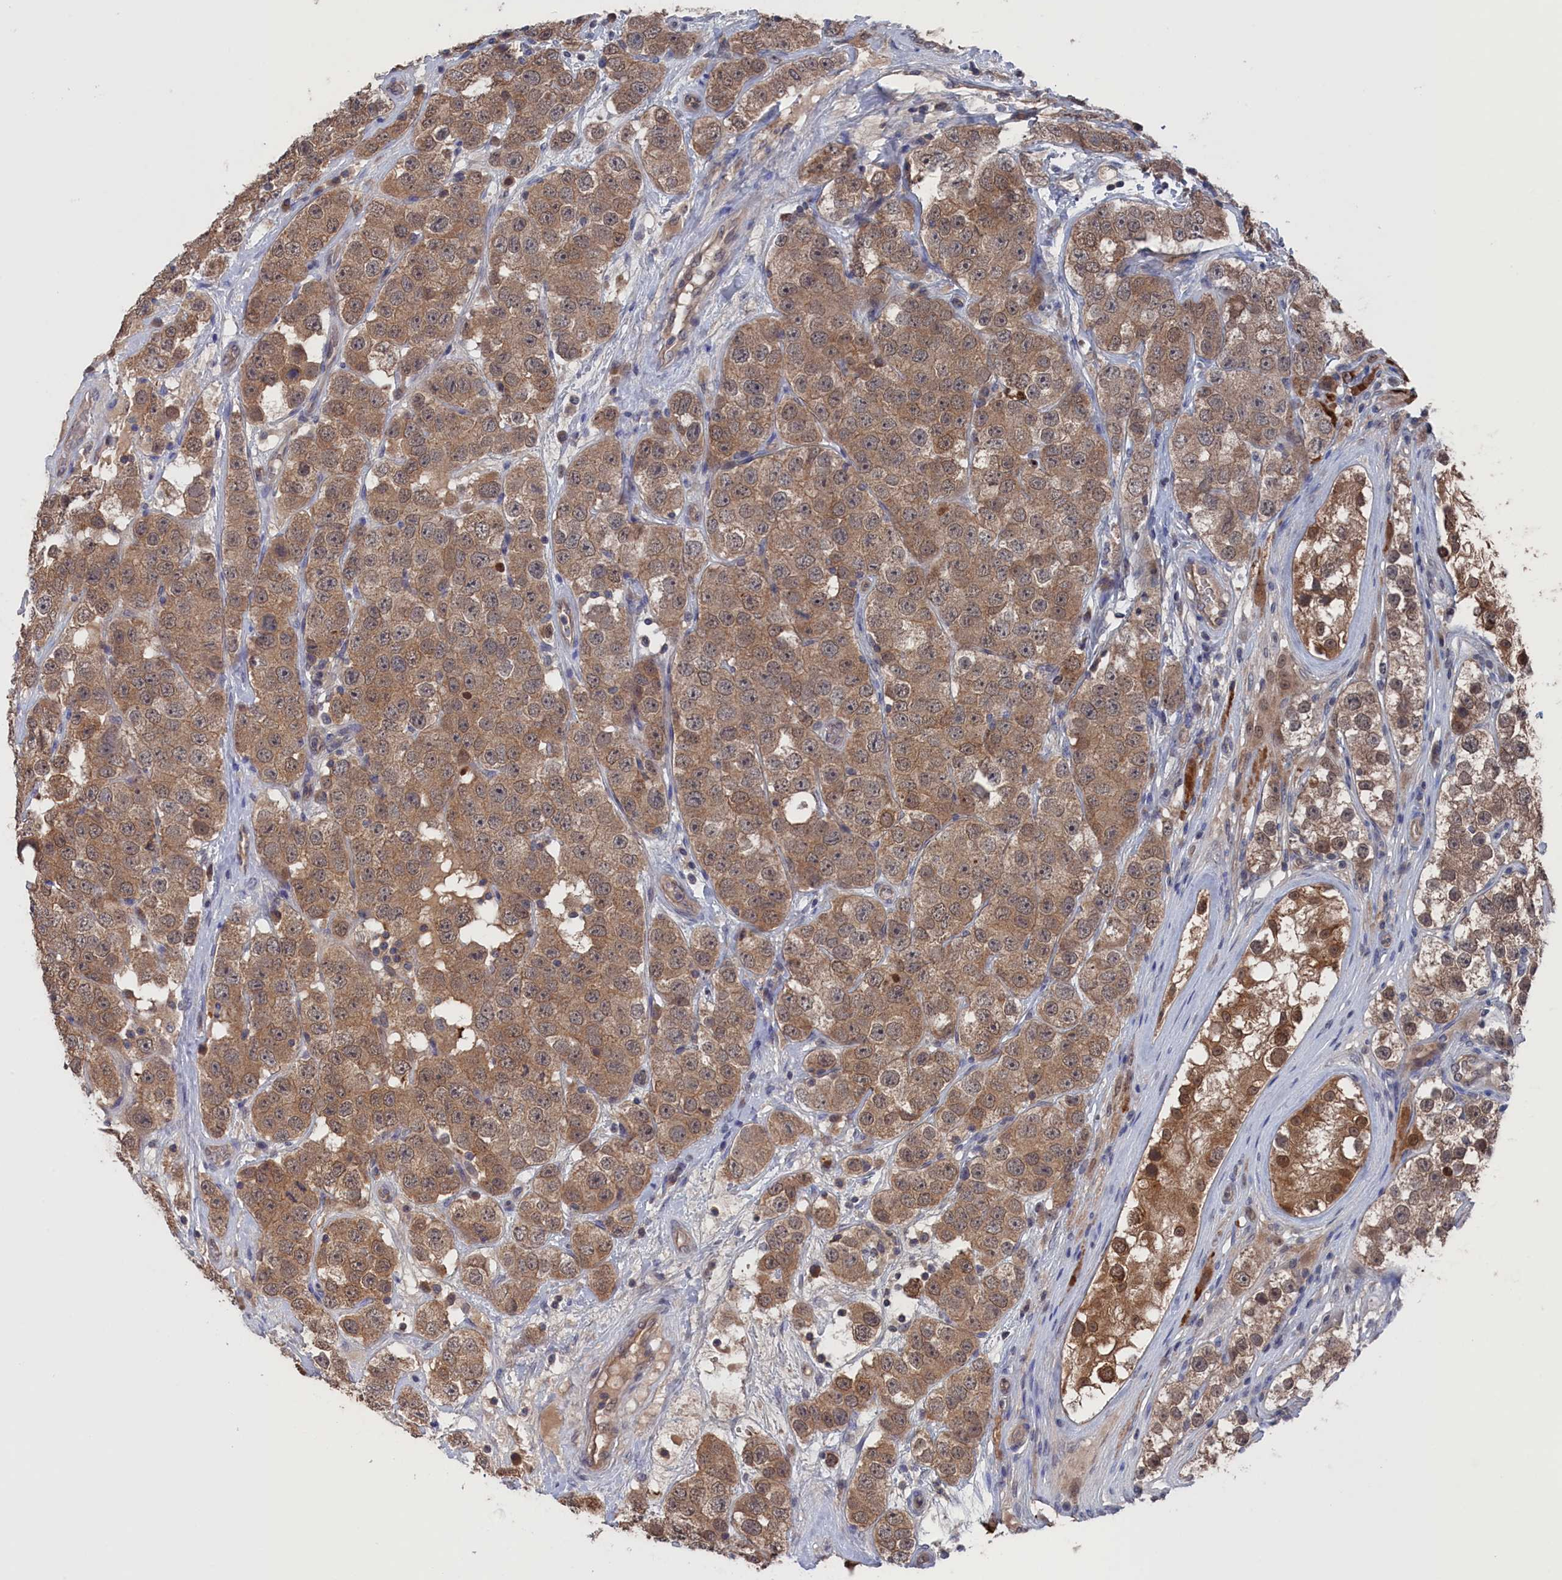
{"staining": {"intensity": "moderate", "quantity": ">75%", "location": "cytoplasmic/membranous"}, "tissue": "testis cancer", "cell_type": "Tumor cells", "image_type": "cancer", "snomed": [{"axis": "morphology", "description": "Seminoma, NOS"}, {"axis": "topography", "description": "Testis"}], "caption": "Immunohistochemistry (IHC) micrograph of human testis cancer (seminoma) stained for a protein (brown), which shows medium levels of moderate cytoplasmic/membranous expression in approximately >75% of tumor cells.", "gene": "NUTF2", "patient": {"sex": "male", "age": 28}}